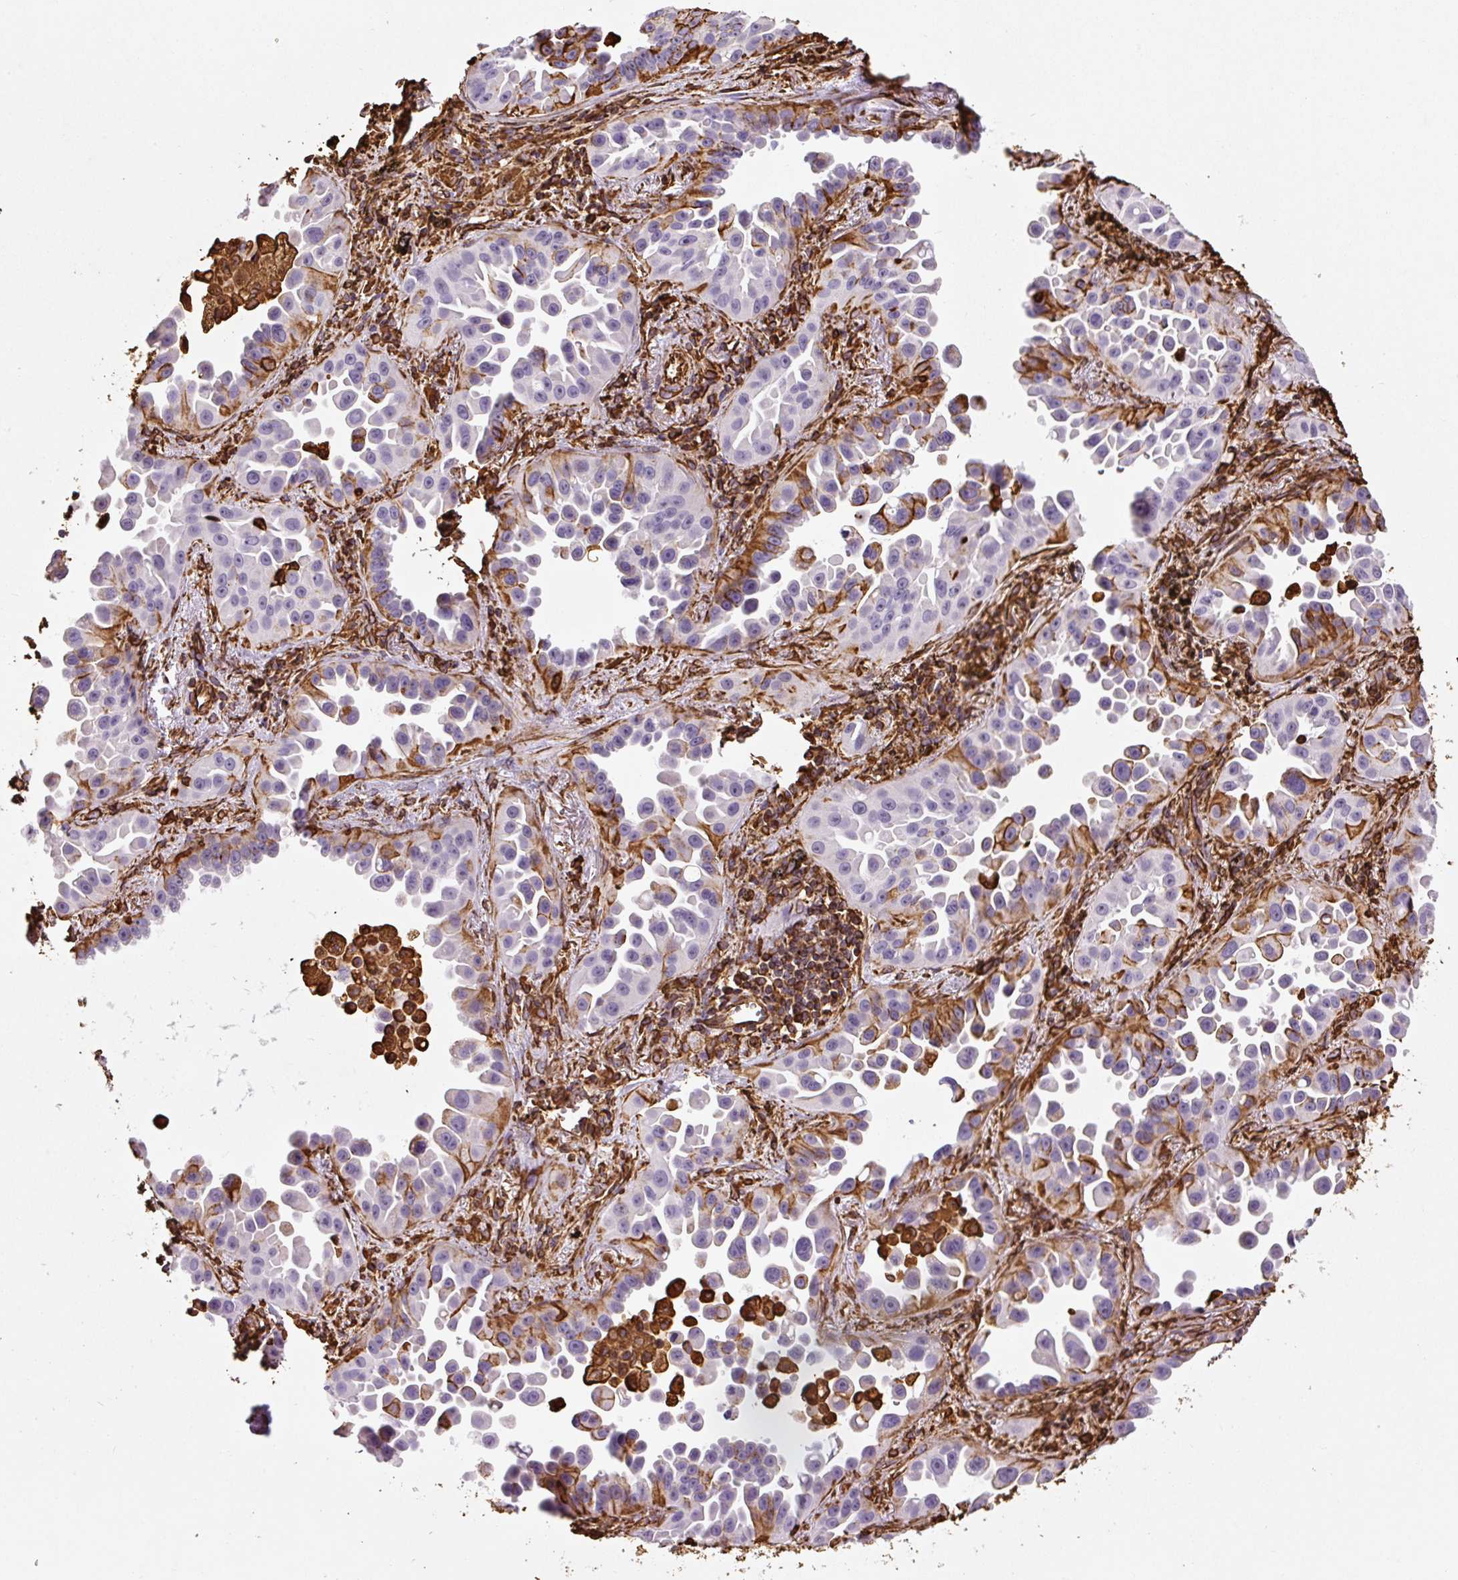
{"staining": {"intensity": "moderate", "quantity": "<25%", "location": "cytoplasmic/membranous"}, "tissue": "lung cancer", "cell_type": "Tumor cells", "image_type": "cancer", "snomed": [{"axis": "morphology", "description": "Adenocarcinoma, NOS"}, {"axis": "topography", "description": "Lung"}], "caption": "Human lung cancer (adenocarcinoma) stained with a brown dye exhibits moderate cytoplasmic/membranous positive staining in about <25% of tumor cells.", "gene": "VIM", "patient": {"sex": "male", "age": 68}}